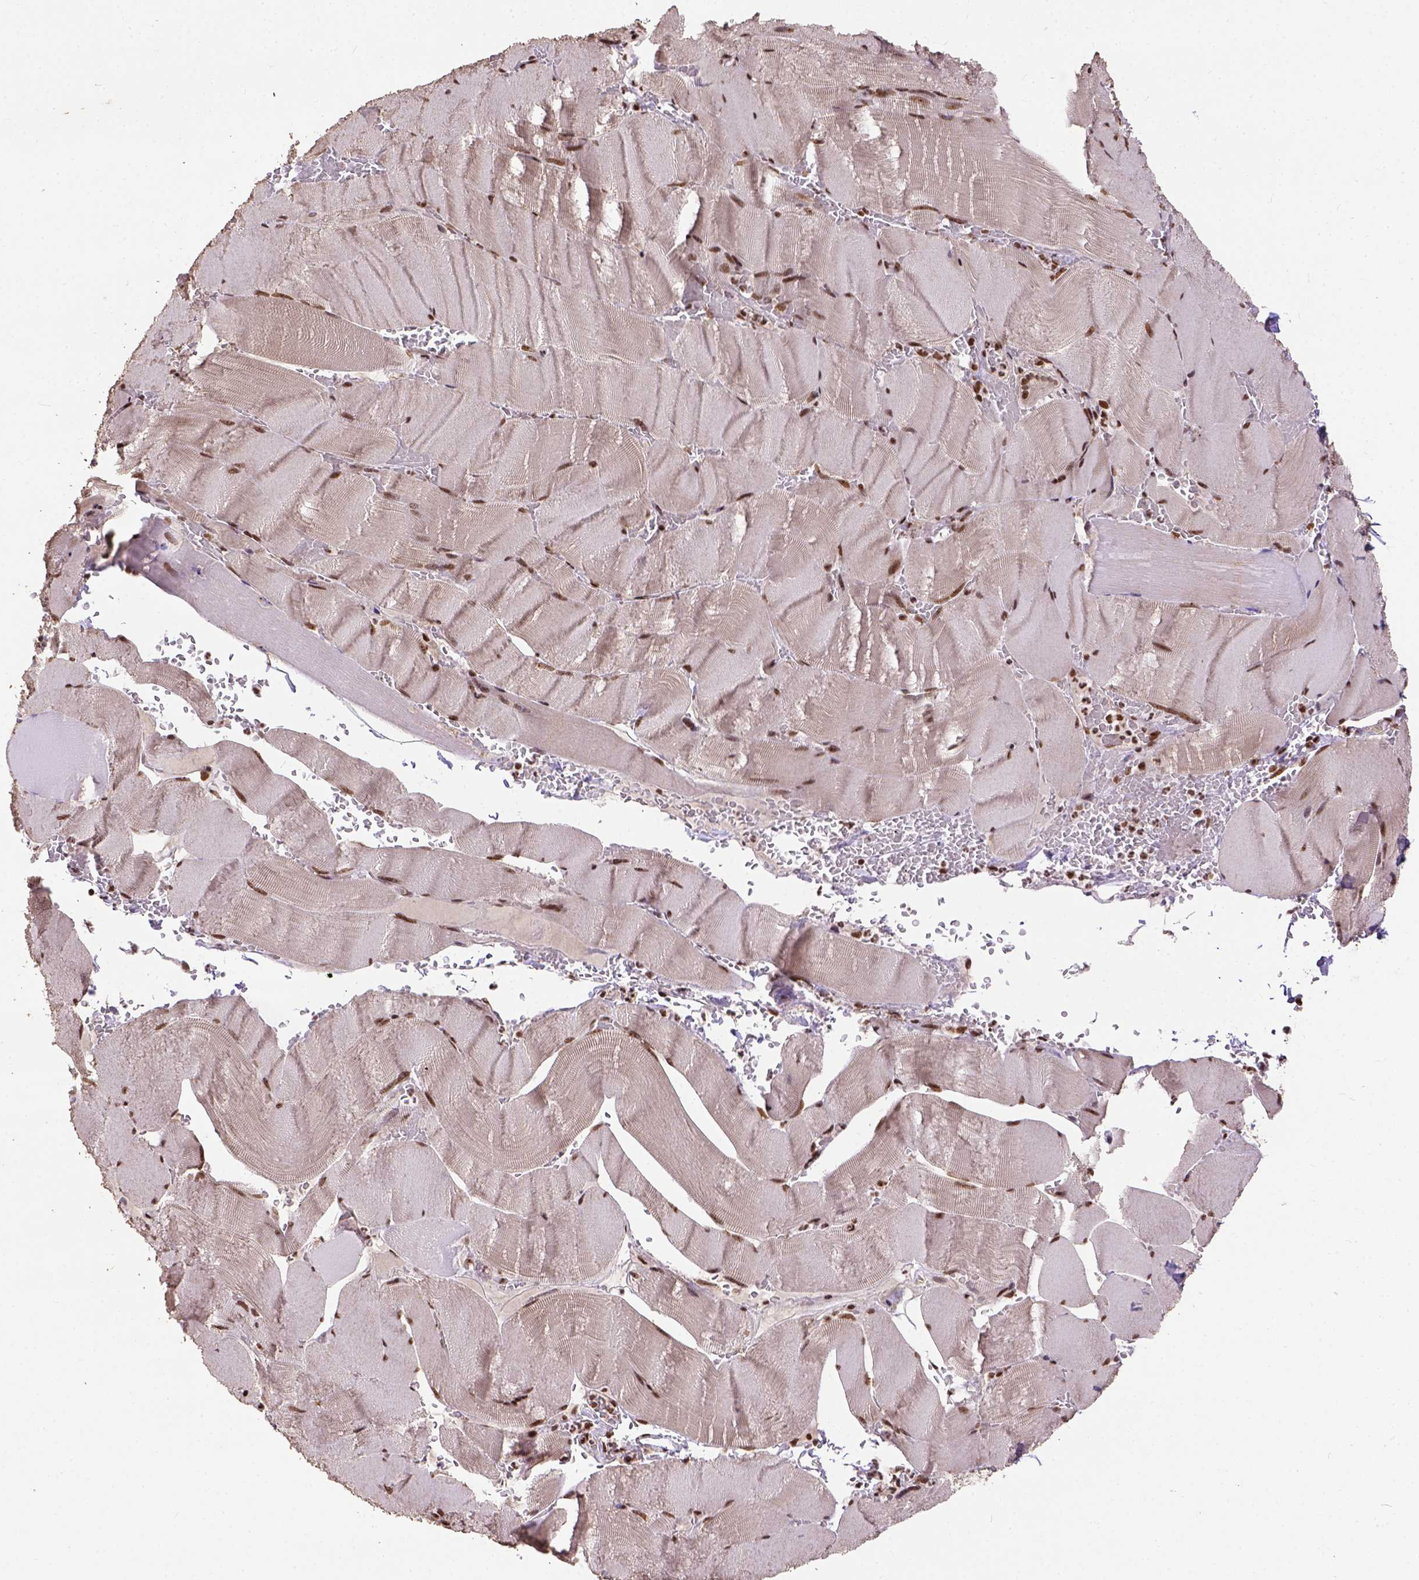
{"staining": {"intensity": "strong", "quantity": ">75%", "location": "nuclear"}, "tissue": "skeletal muscle", "cell_type": "Myocytes", "image_type": "normal", "snomed": [{"axis": "morphology", "description": "Normal tissue, NOS"}, {"axis": "topography", "description": "Skeletal muscle"}], "caption": "A brown stain labels strong nuclear positivity of a protein in myocytes of unremarkable skeletal muscle. The protein of interest is shown in brown color, while the nuclei are stained blue.", "gene": "NACC1", "patient": {"sex": "male", "age": 56}}